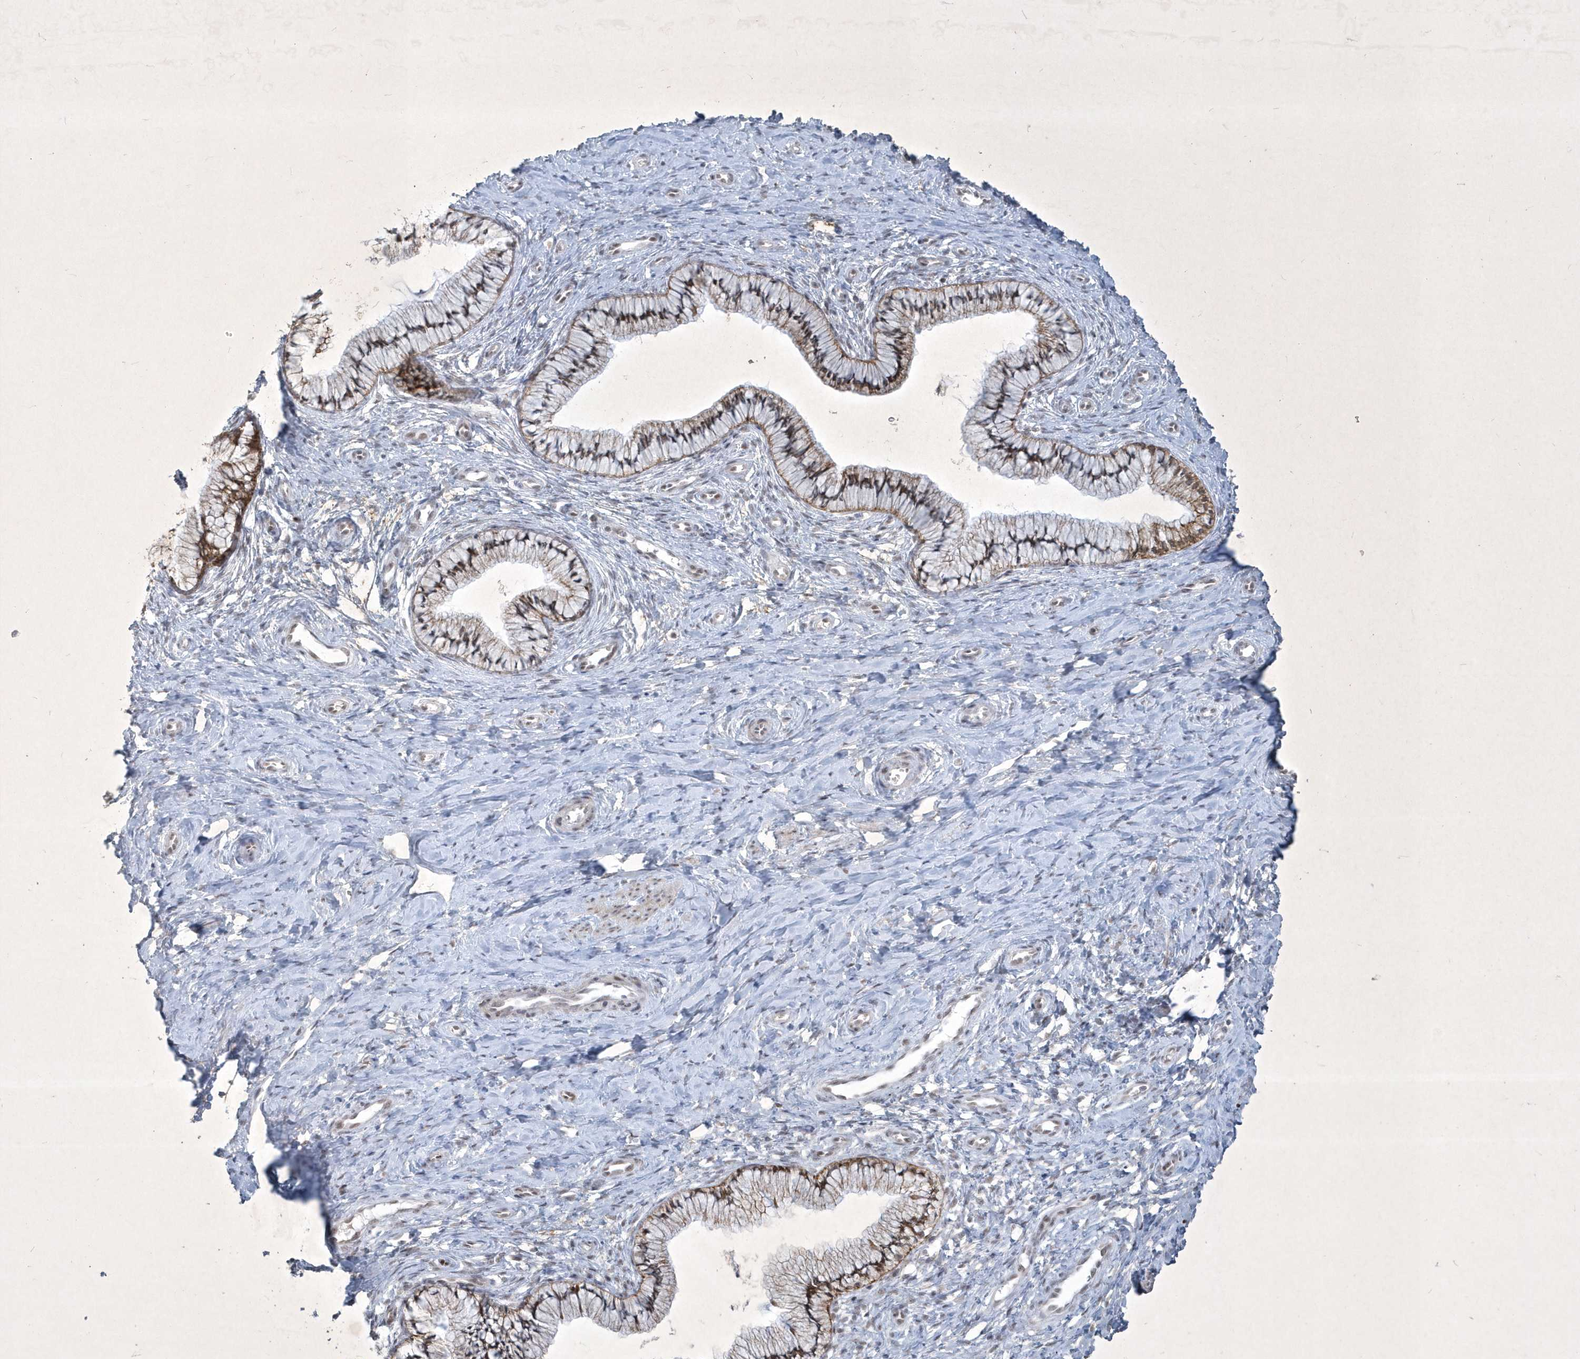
{"staining": {"intensity": "moderate", "quantity": ">75%", "location": "cytoplasmic/membranous"}, "tissue": "cervix", "cell_type": "Glandular cells", "image_type": "normal", "snomed": [{"axis": "morphology", "description": "Normal tissue, NOS"}, {"axis": "topography", "description": "Cervix"}], "caption": "A high-resolution photomicrograph shows immunohistochemistry (IHC) staining of benign cervix, which exhibits moderate cytoplasmic/membranous expression in approximately >75% of glandular cells.", "gene": "ZBTB9", "patient": {"sex": "female", "age": 36}}